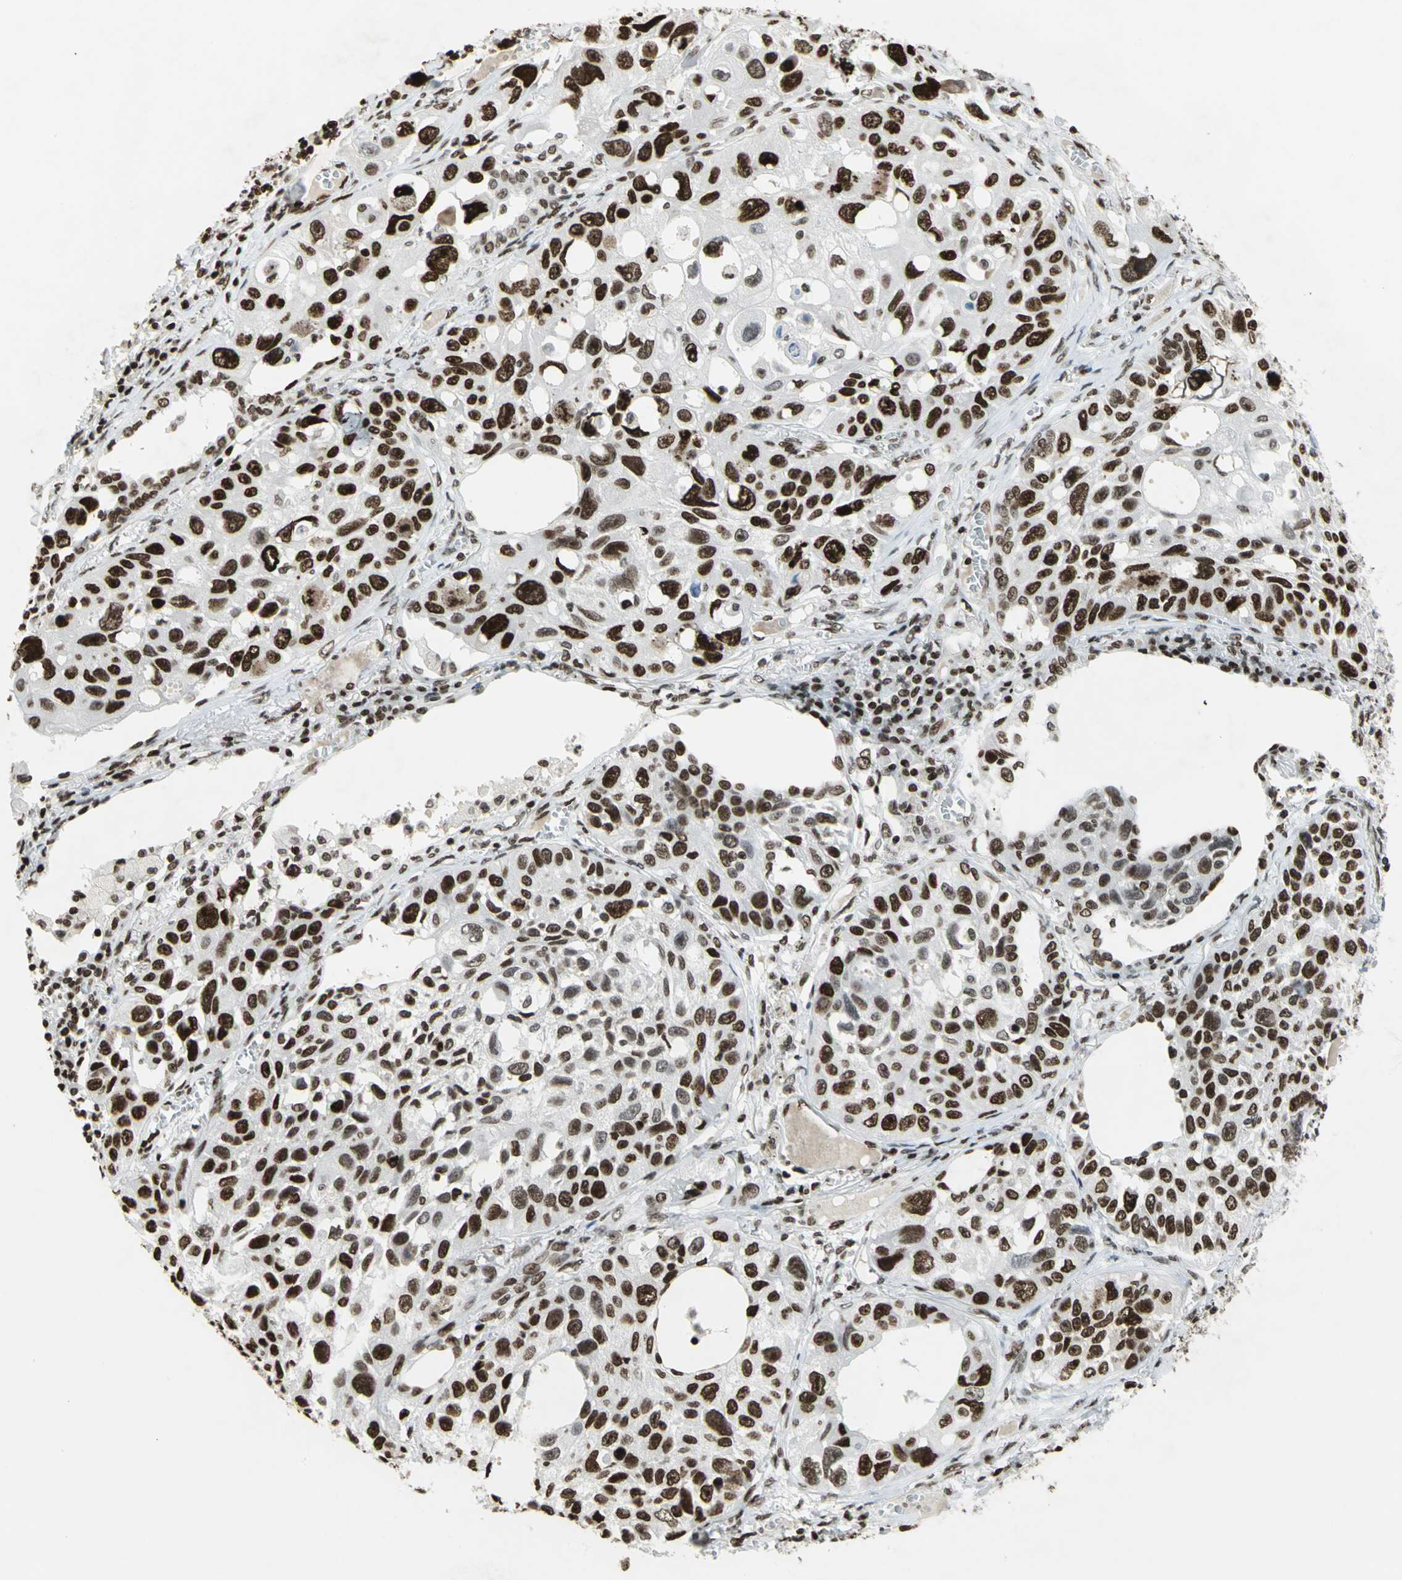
{"staining": {"intensity": "strong", "quantity": ">75%", "location": "nuclear"}, "tissue": "lung cancer", "cell_type": "Tumor cells", "image_type": "cancer", "snomed": [{"axis": "morphology", "description": "Squamous cell carcinoma, NOS"}, {"axis": "topography", "description": "Lung"}], "caption": "Immunohistochemistry photomicrograph of neoplastic tissue: squamous cell carcinoma (lung) stained using immunohistochemistry demonstrates high levels of strong protein expression localized specifically in the nuclear of tumor cells, appearing as a nuclear brown color.", "gene": "HMGB1", "patient": {"sex": "male", "age": 71}}